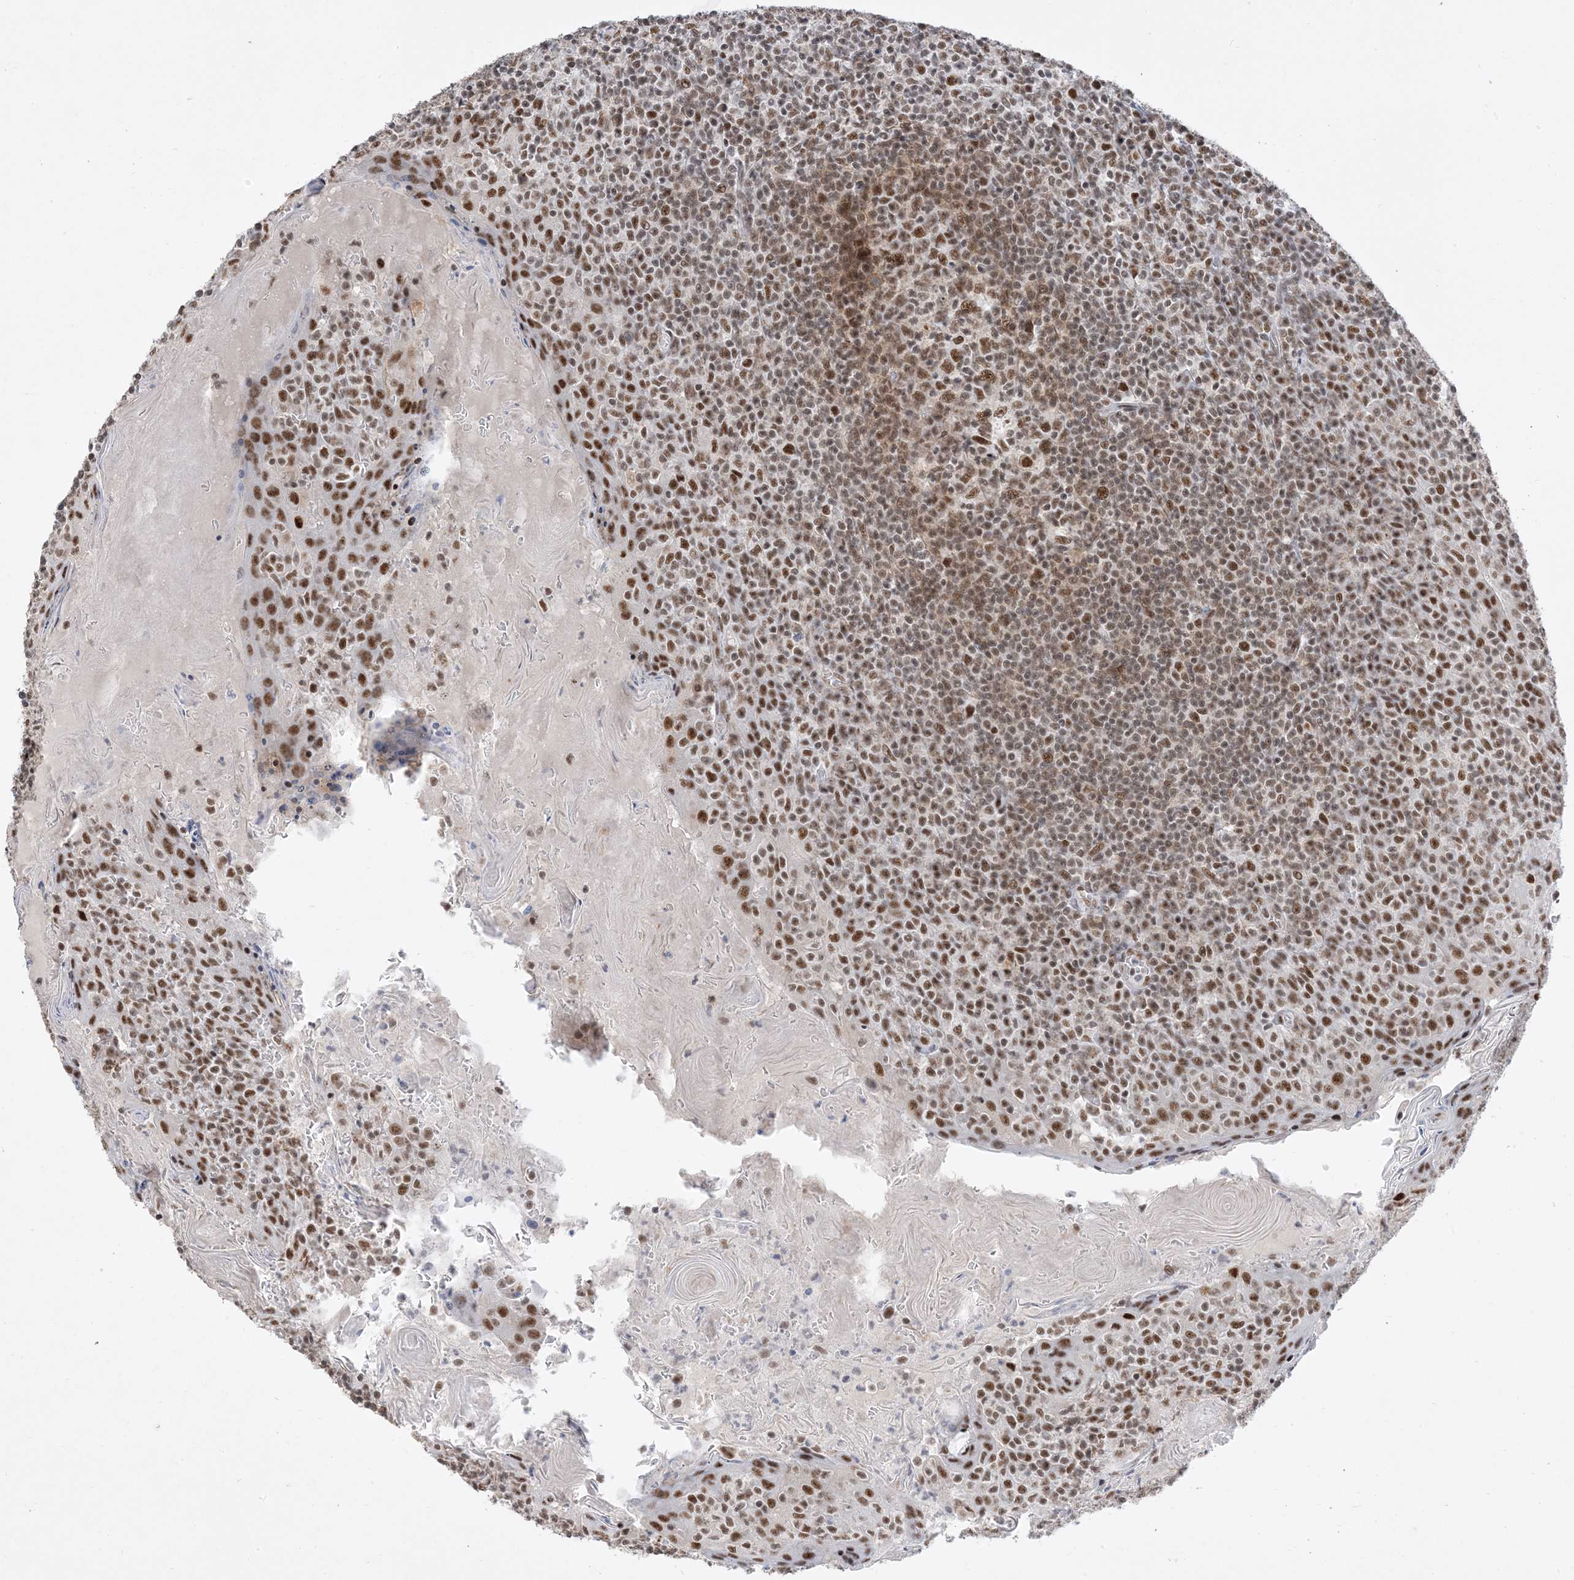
{"staining": {"intensity": "moderate", "quantity": ">75%", "location": "nuclear"}, "tissue": "tonsil", "cell_type": "Germinal center cells", "image_type": "normal", "snomed": [{"axis": "morphology", "description": "Normal tissue, NOS"}, {"axis": "topography", "description": "Tonsil"}], "caption": "Tonsil stained with immunohistochemistry (IHC) reveals moderate nuclear positivity in about >75% of germinal center cells.", "gene": "SF3A3", "patient": {"sex": "female", "age": 19}}